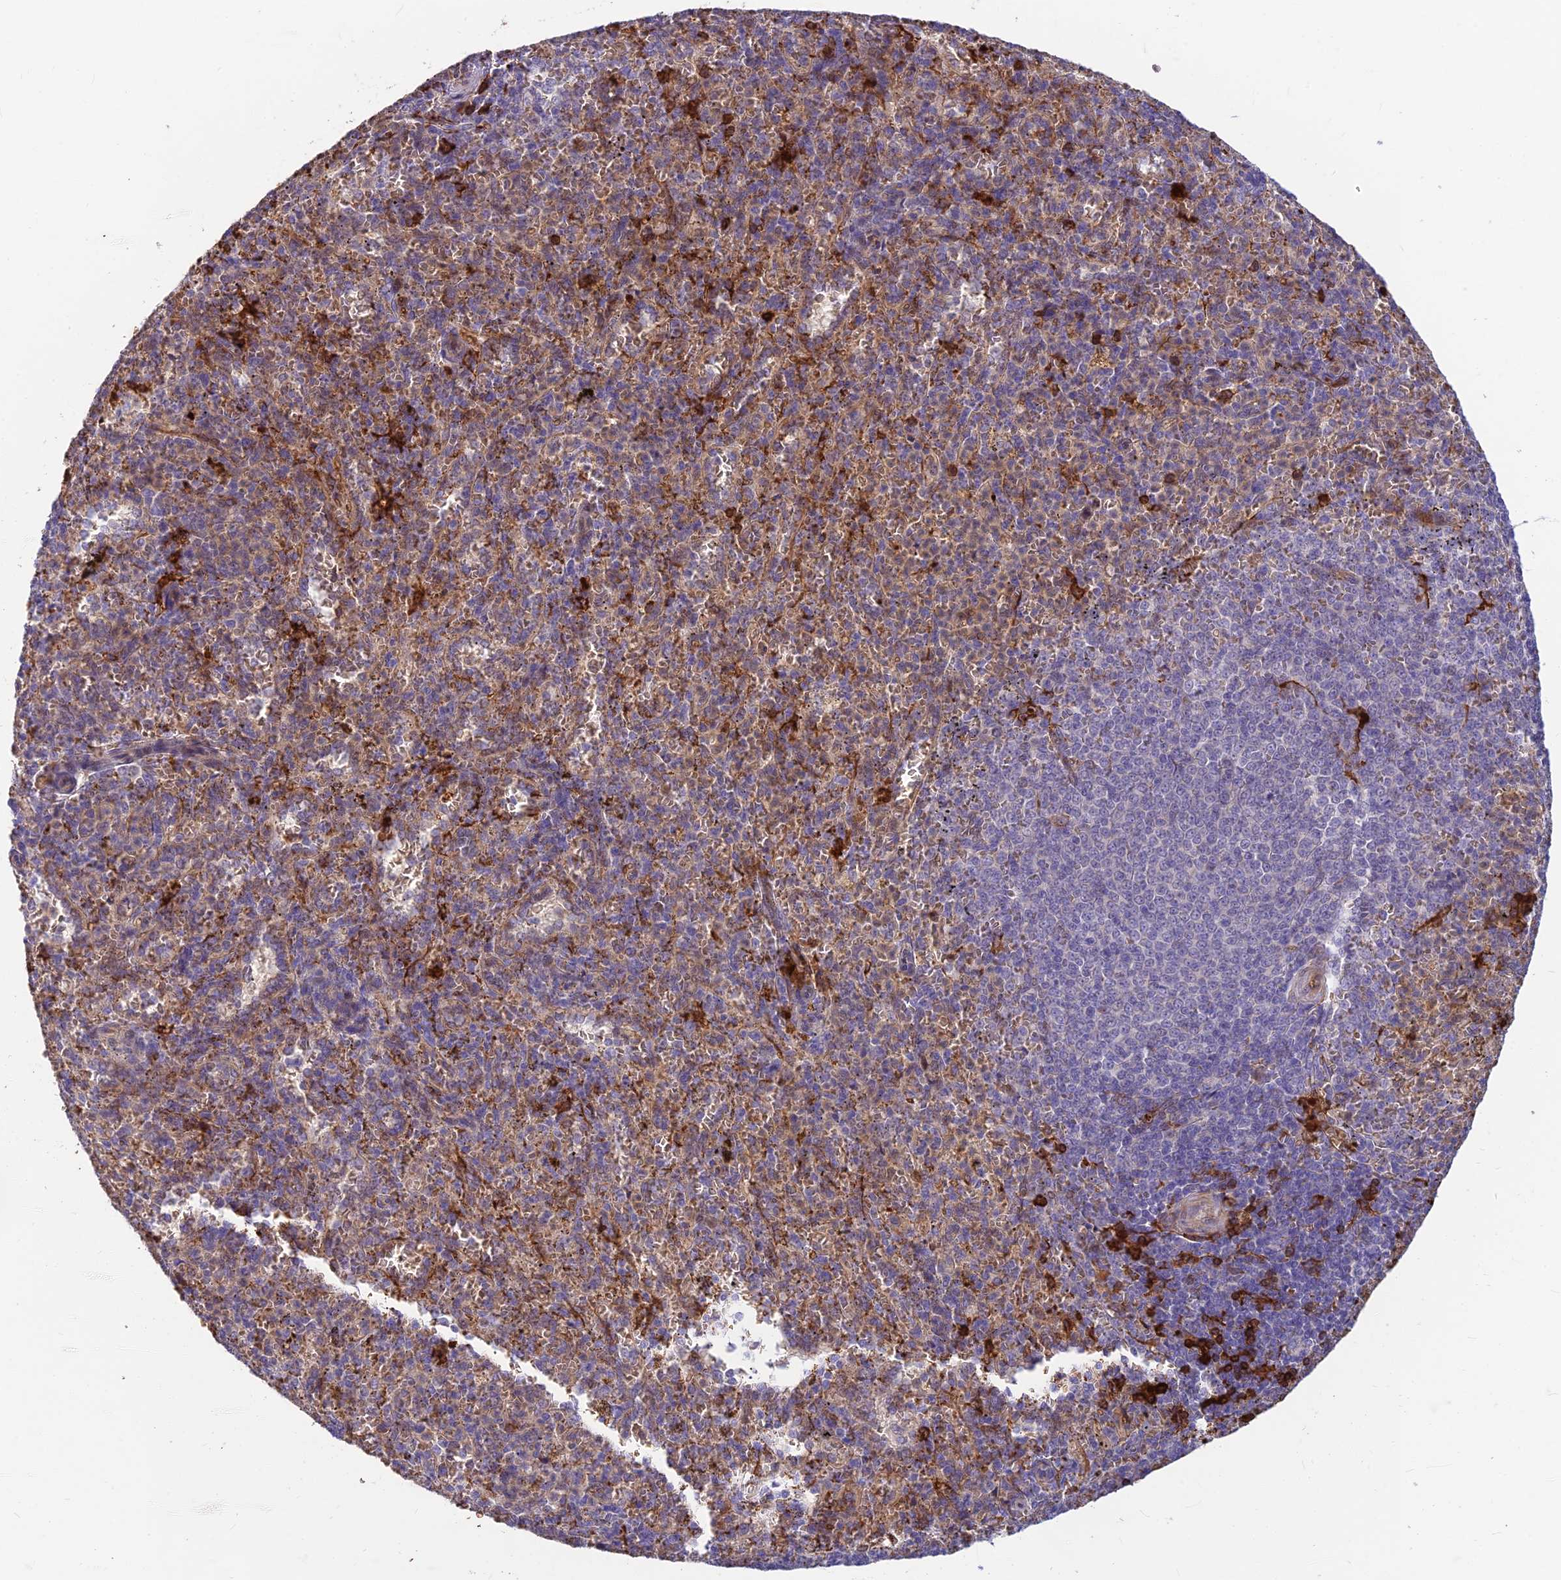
{"staining": {"intensity": "strong", "quantity": "25%-75%", "location": "cytoplasmic/membranous"}, "tissue": "spleen", "cell_type": "Cells in red pulp", "image_type": "normal", "snomed": [{"axis": "morphology", "description": "Normal tissue, NOS"}, {"axis": "topography", "description": "Spleen"}], "caption": "Immunohistochemical staining of benign spleen demonstrates high levels of strong cytoplasmic/membranous staining in about 25%-75% of cells in red pulp.", "gene": "UFSP2", "patient": {"sex": "female", "age": 21}}